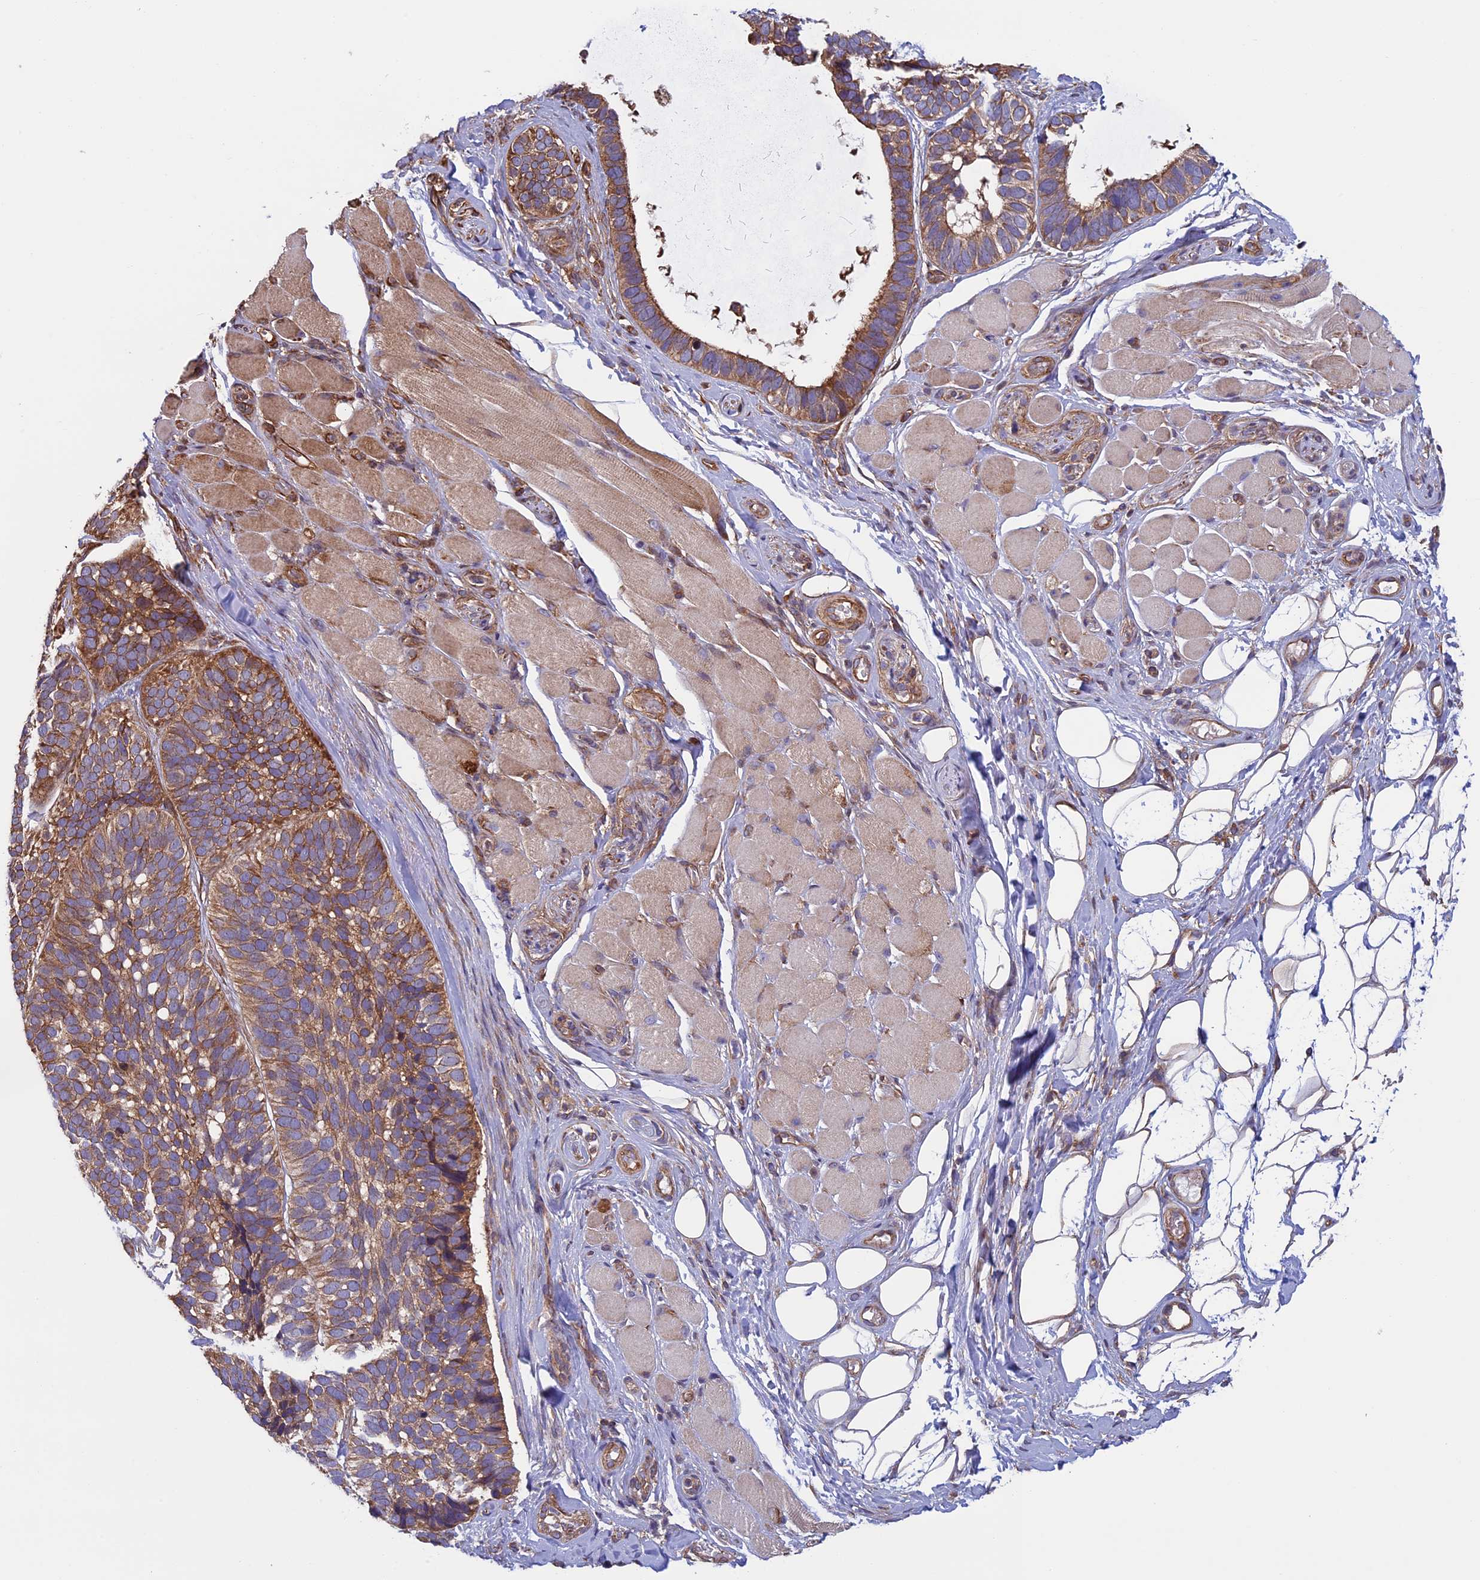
{"staining": {"intensity": "moderate", "quantity": ">75%", "location": "cytoplasmic/membranous"}, "tissue": "skin cancer", "cell_type": "Tumor cells", "image_type": "cancer", "snomed": [{"axis": "morphology", "description": "Basal cell carcinoma"}, {"axis": "topography", "description": "Skin"}], "caption": "Human skin basal cell carcinoma stained with a protein marker exhibits moderate staining in tumor cells.", "gene": "CCDC8", "patient": {"sex": "male", "age": 62}}